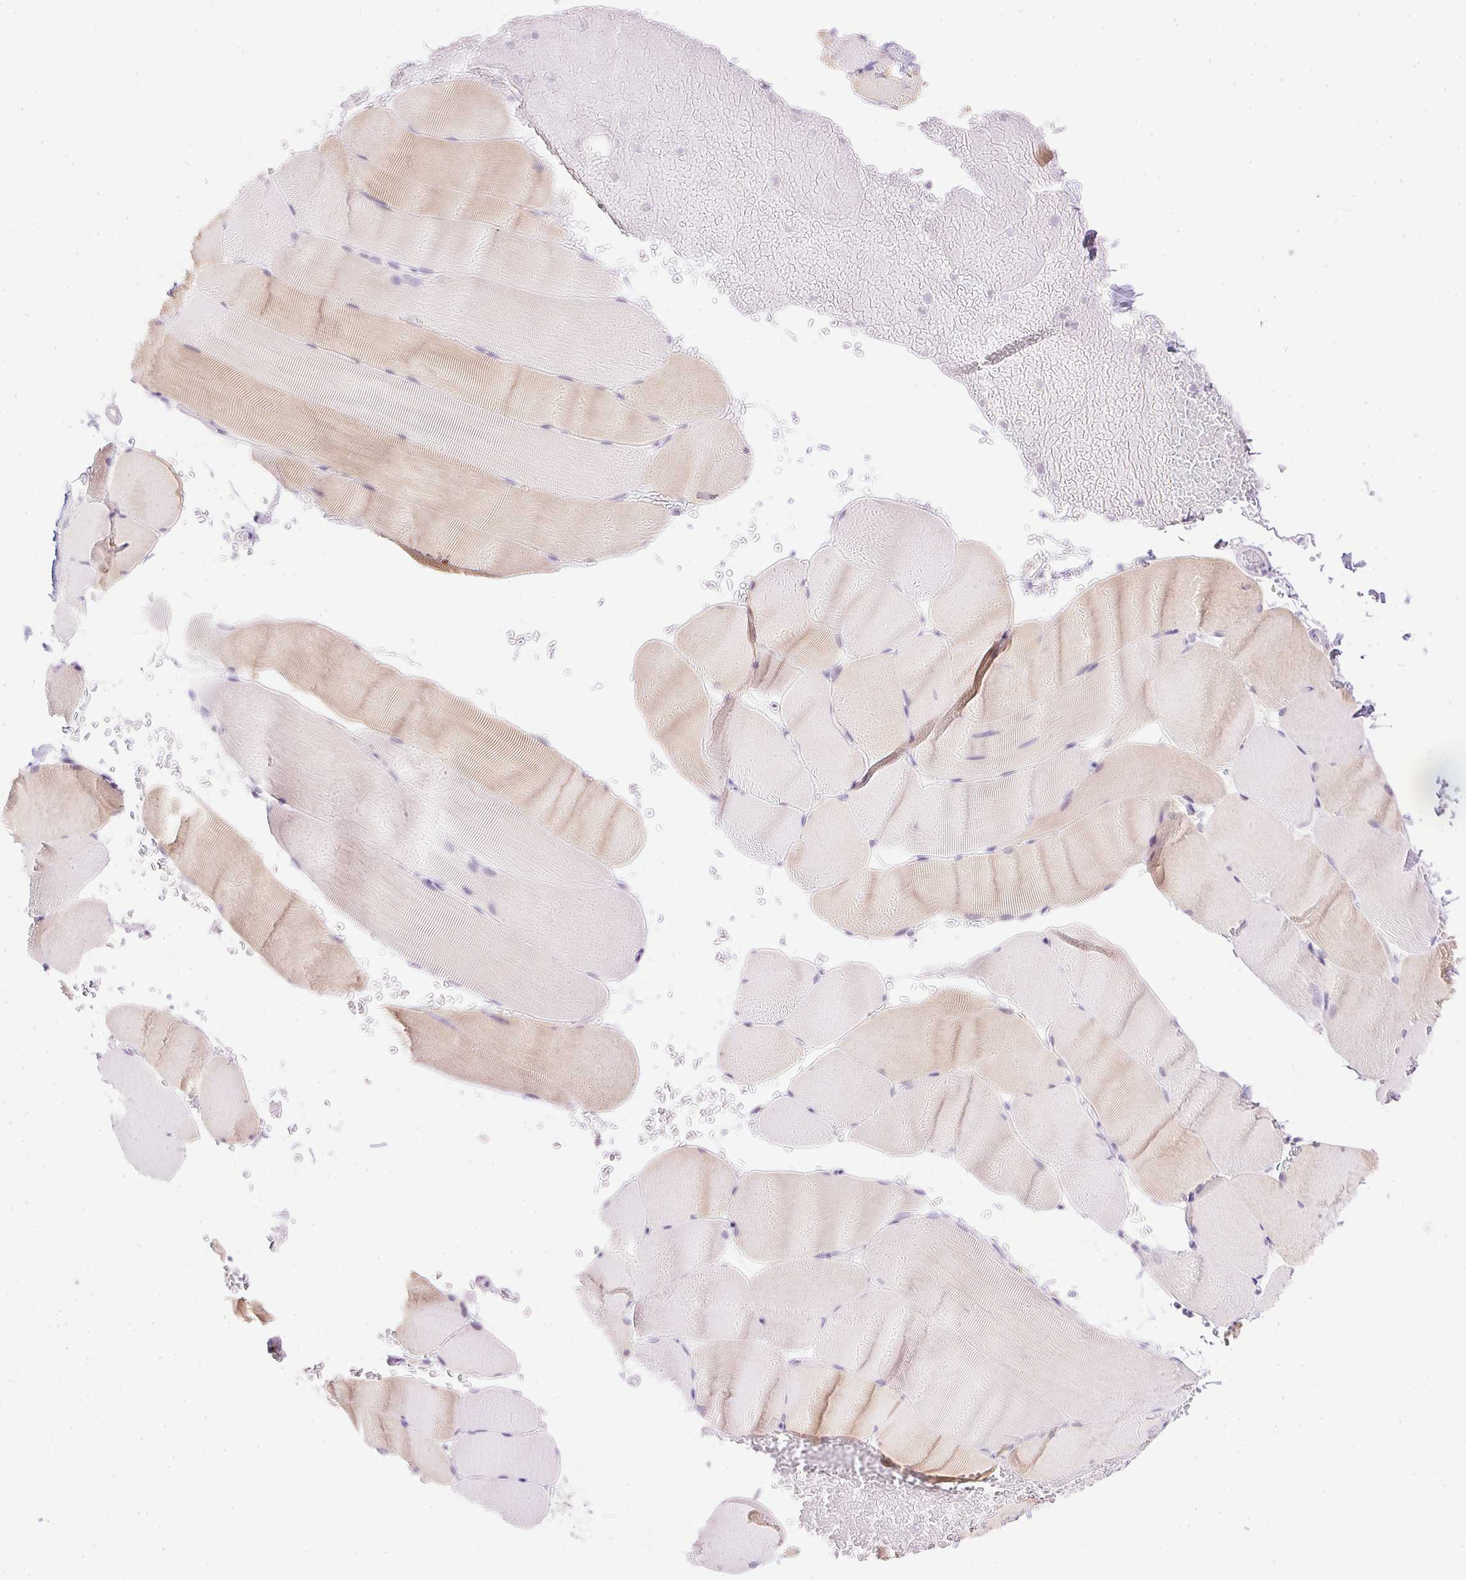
{"staining": {"intensity": "weak", "quantity": "25%-75%", "location": "cytoplasmic/membranous"}, "tissue": "skeletal muscle", "cell_type": "Myocytes", "image_type": "normal", "snomed": [{"axis": "morphology", "description": "Normal tissue, NOS"}, {"axis": "topography", "description": "Skeletal muscle"}], "caption": "The histopathology image reveals immunohistochemical staining of benign skeletal muscle. There is weak cytoplasmic/membranous expression is identified in approximately 25%-75% of myocytes. The protein of interest is shown in brown color, while the nuclei are stained blue.", "gene": "CTRL", "patient": {"sex": "female", "age": 37}}